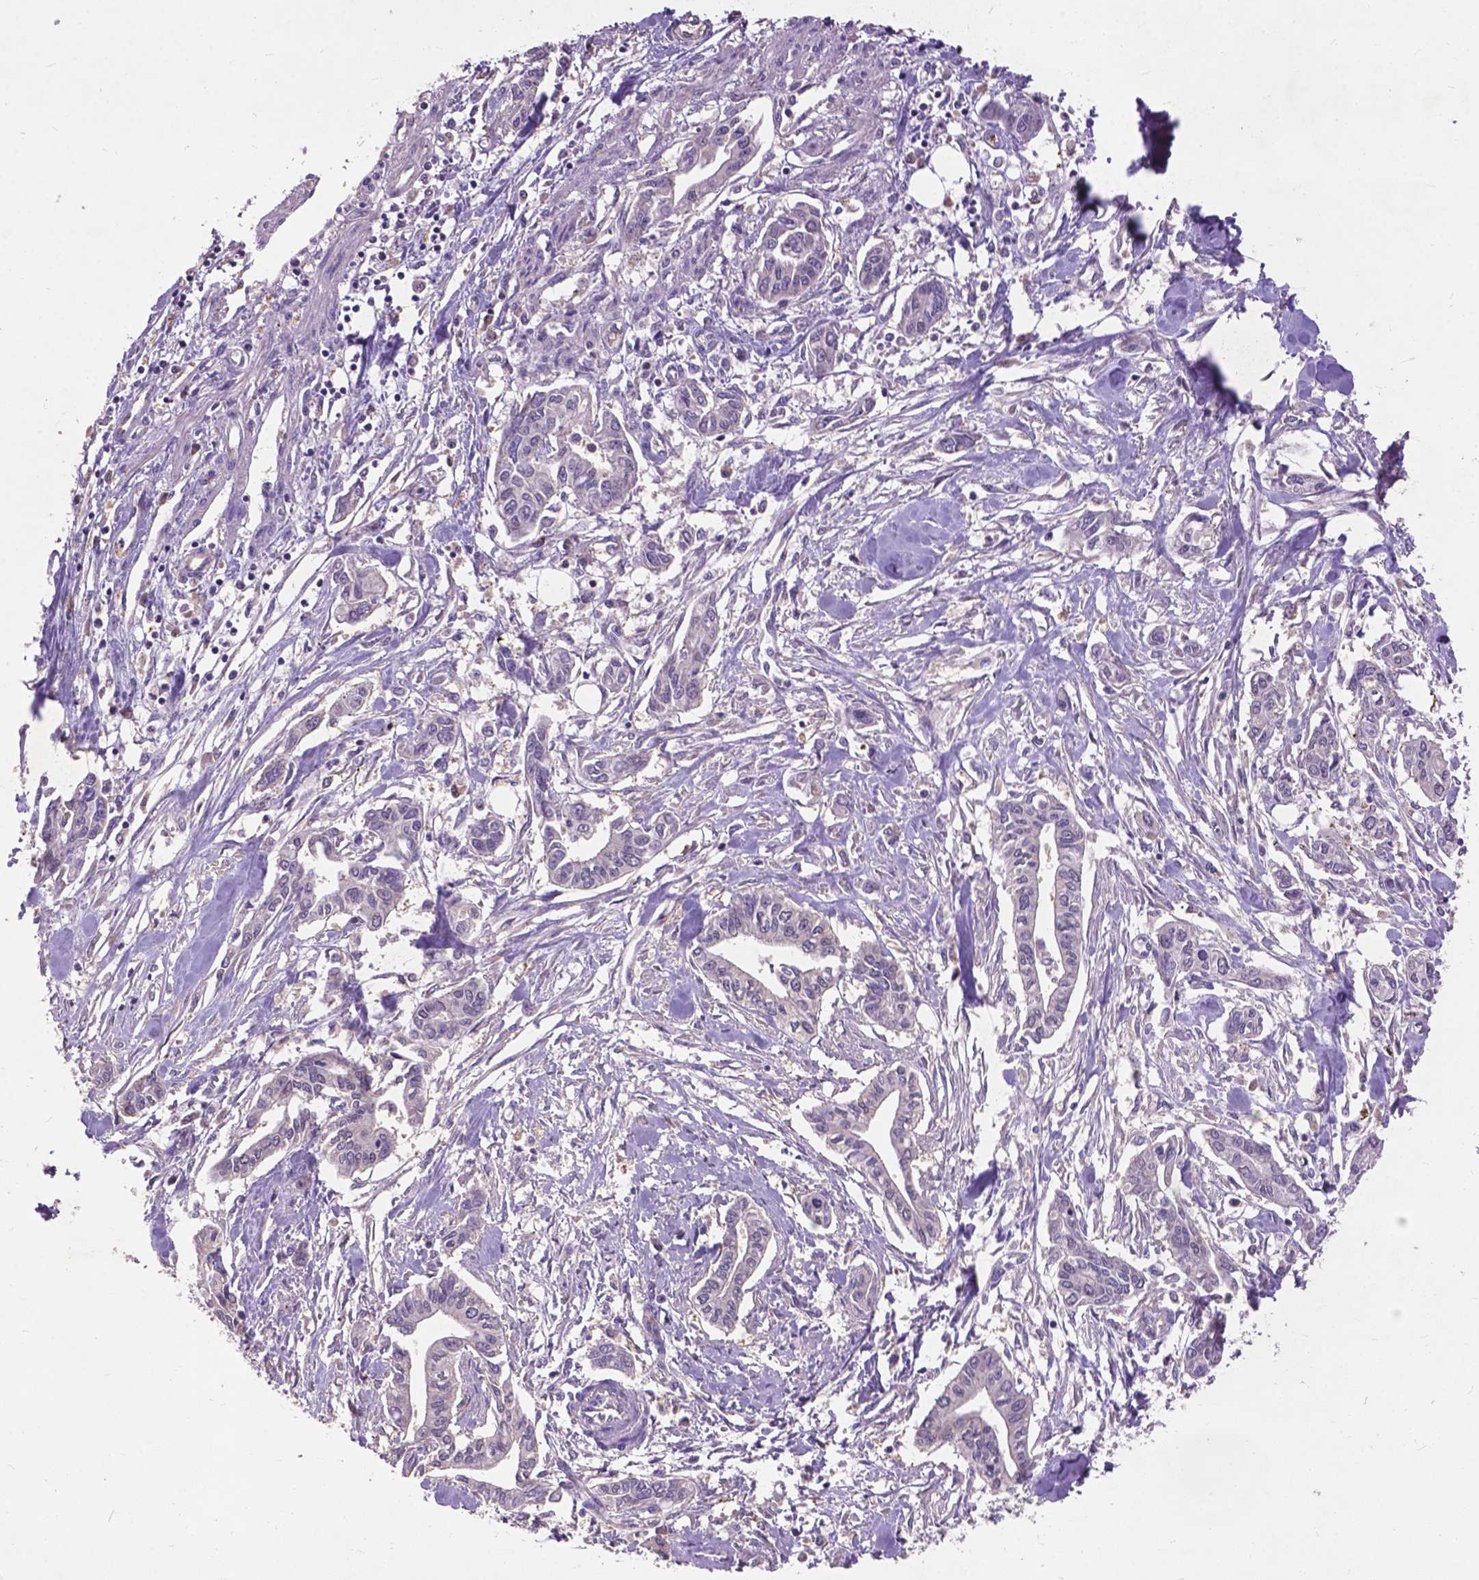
{"staining": {"intensity": "negative", "quantity": "none", "location": "none"}, "tissue": "pancreatic cancer", "cell_type": "Tumor cells", "image_type": "cancer", "snomed": [{"axis": "morphology", "description": "Adenocarcinoma, NOS"}, {"axis": "topography", "description": "Pancreas"}], "caption": "Tumor cells show no significant protein positivity in pancreatic adenocarcinoma. (Stains: DAB immunohistochemistry (IHC) with hematoxylin counter stain, Microscopy: brightfield microscopy at high magnification).", "gene": "ZNF337", "patient": {"sex": "male", "age": 60}}